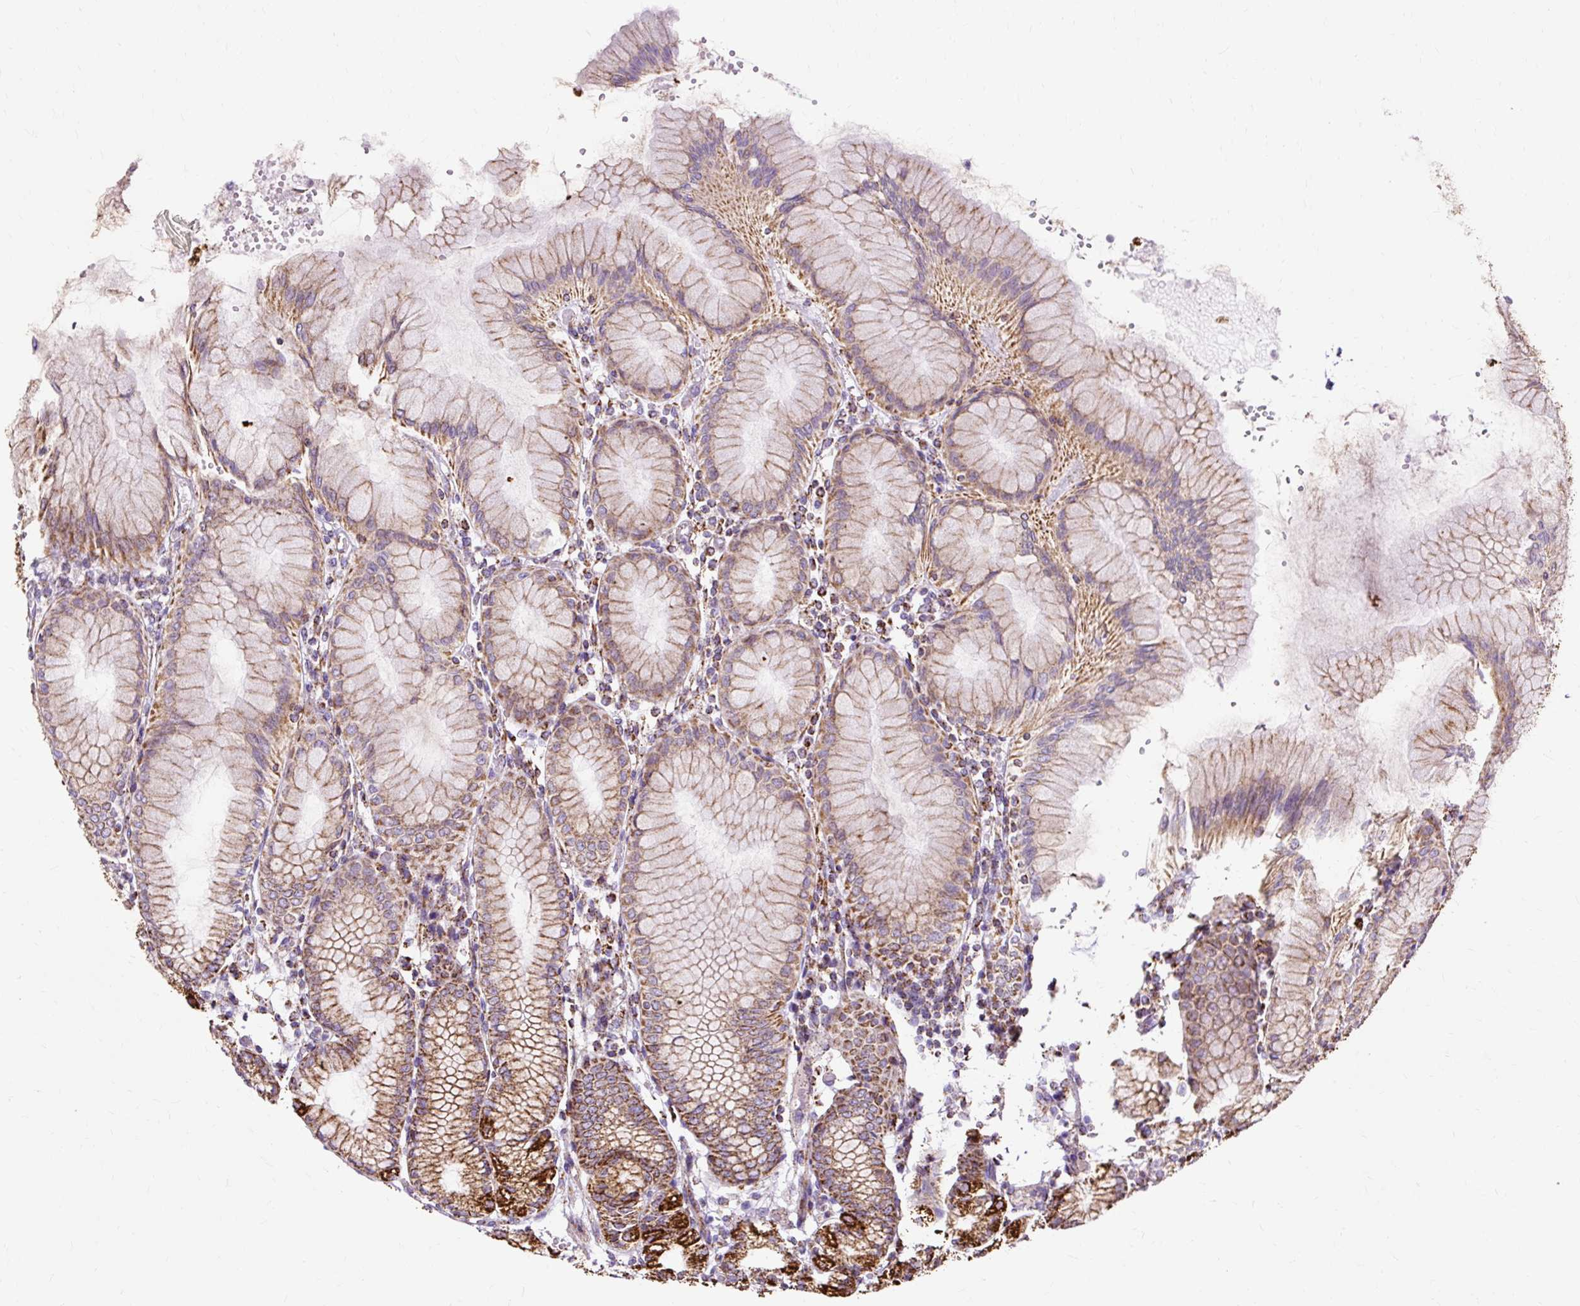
{"staining": {"intensity": "strong", "quantity": ">75%", "location": "cytoplasmic/membranous"}, "tissue": "stomach", "cell_type": "Glandular cells", "image_type": "normal", "snomed": [{"axis": "morphology", "description": "Normal tissue, NOS"}, {"axis": "topography", "description": "Stomach"}], "caption": "Benign stomach was stained to show a protein in brown. There is high levels of strong cytoplasmic/membranous positivity in approximately >75% of glandular cells. Using DAB (3,3'-diaminobenzidine) (brown) and hematoxylin (blue) stains, captured at high magnification using brightfield microscopy.", "gene": "DLAT", "patient": {"sex": "female", "age": 57}}